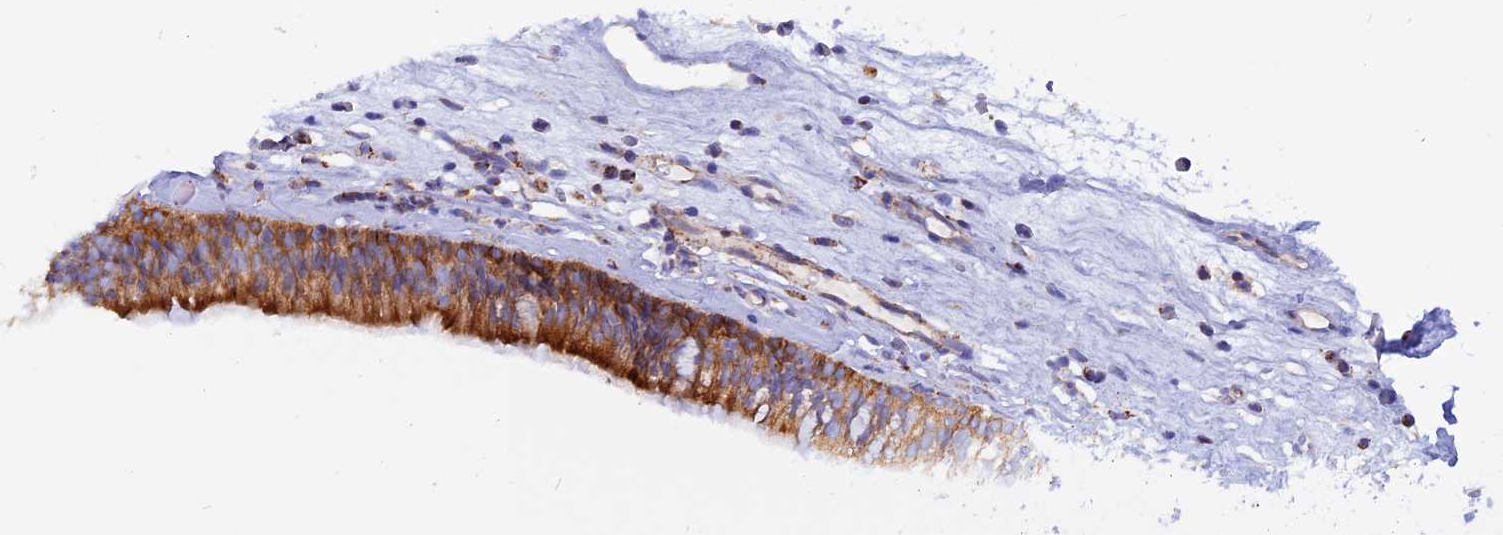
{"staining": {"intensity": "strong", "quantity": ">75%", "location": "cytoplasmic/membranous"}, "tissue": "nasopharynx", "cell_type": "Respiratory epithelial cells", "image_type": "normal", "snomed": [{"axis": "morphology", "description": "Normal tissue, NOS"}, {"axis": "morphology", "description": "Inflammation, NOS"}, {"axis": "morphology", "description": "Malignant melanoma, Metastatic site"}, {"axis": "topography", "description": "Nasopharynx"}], "caption": "Approximately >75% of respiratory epithelial cells in normal nasopharynx reveal strong cytoplasmic/membranous protein expression as visualized by brown immunohistochemical staining.", "gene": "GCDH", "patient": {"sex": "male", "age": 70}}